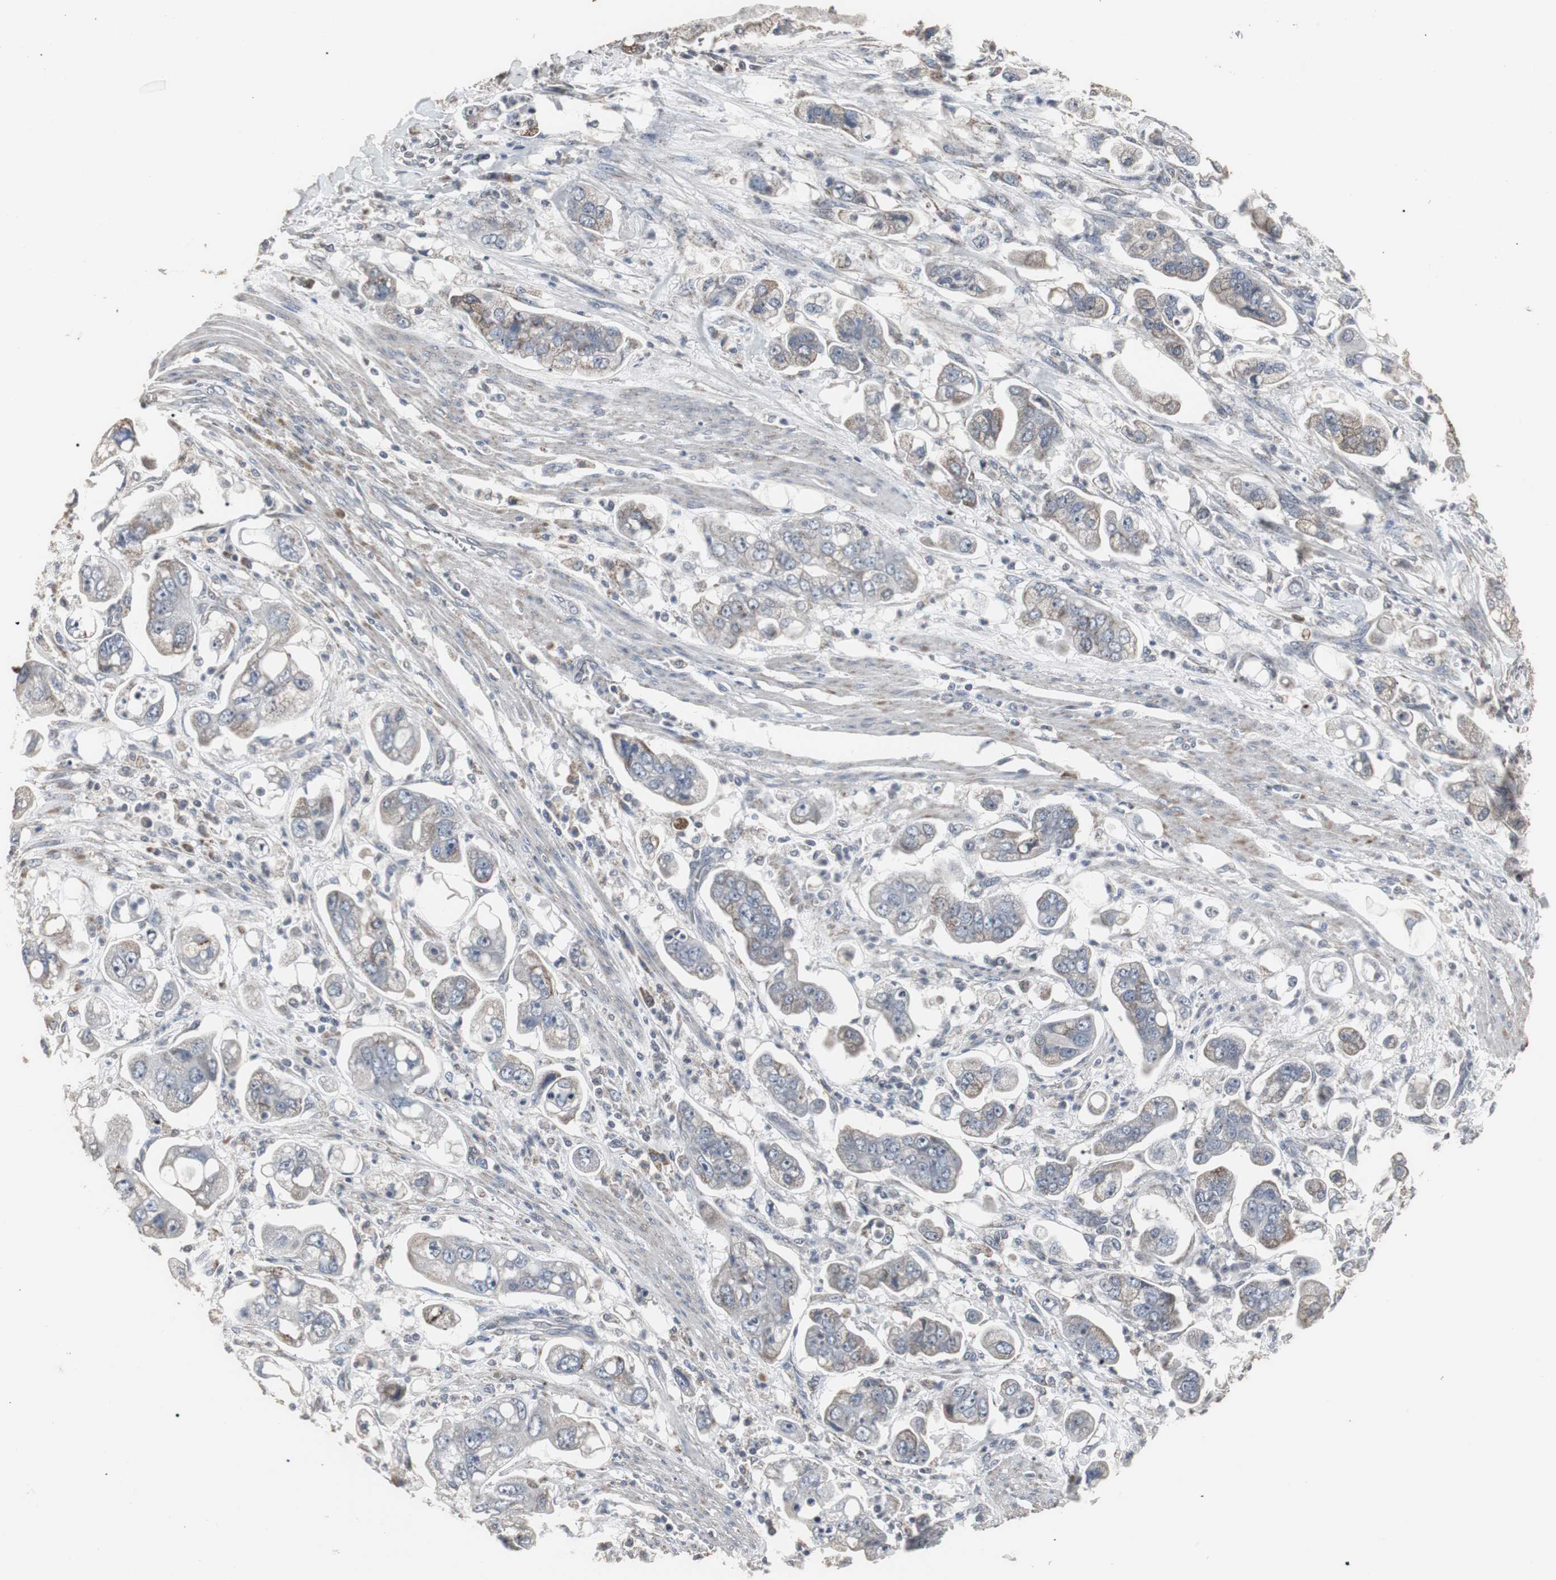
{"staining": {"intensity": "weak", "quantity": "<25%", "location": "cytoplasmic/membranous"}, "tissue": "stomach cancer", "cell_type": "Tumor cells", "image_type": "cancer", "snomed": [{"axis": "morphology", "description": "Adenocarcinoma, NOS"}, {"axis": "topography", "description": "Stomach"}], "caption": "Human adenocarcinoma (stomach) stained for a protein using immunohistochemistry (IHC) demonstrates no expression in tumor cells.", "gene": "ACAA1", "patient": {"sex": "male", "age": 62}}